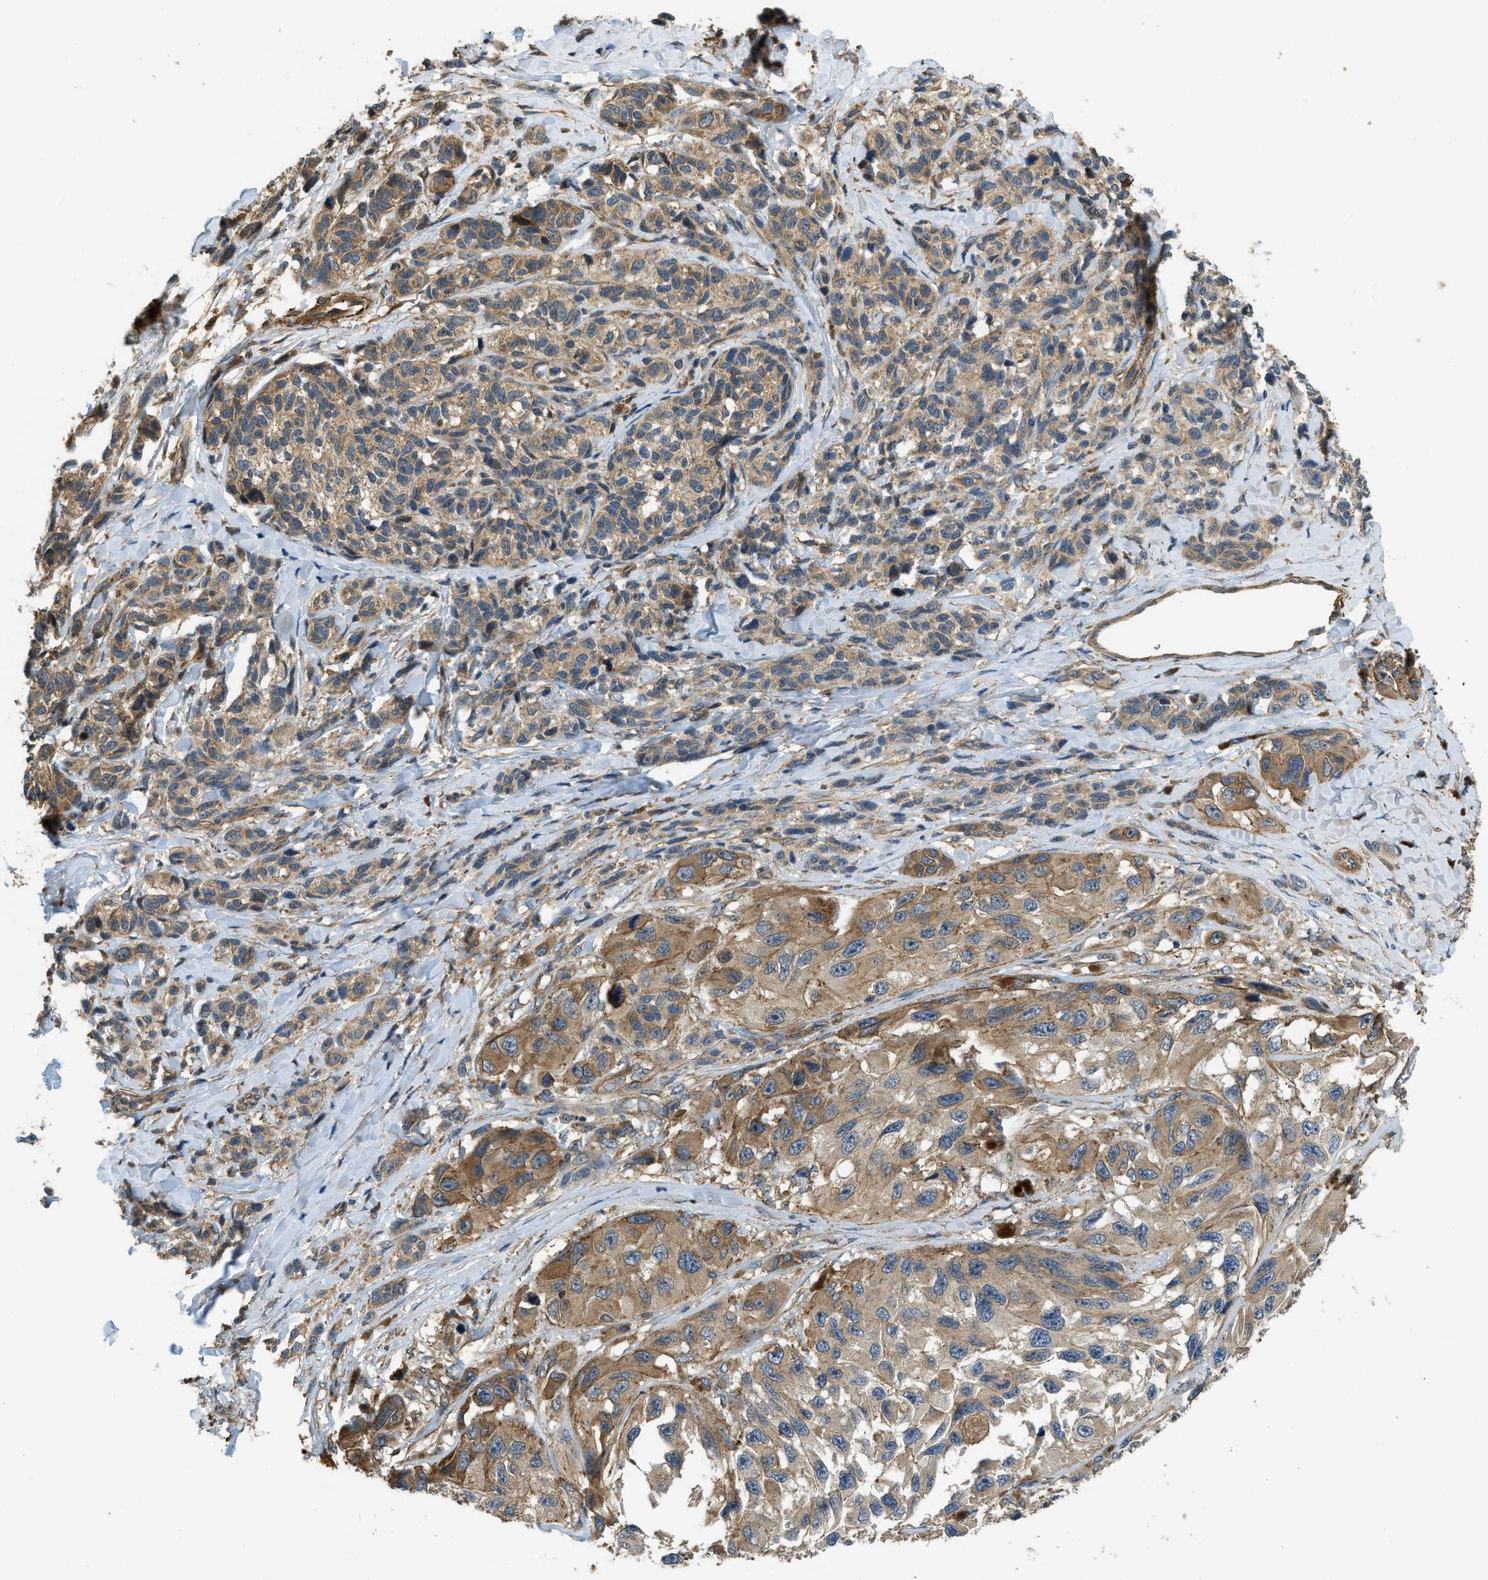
{"staining": {"intensity": "moderate", "quantity": ">75%", "location": "cytoplasmic/membranous"}, "tissue": "melanoma", "cell_type": "Tumor cells", "image_type": "cancer", "snomed": [{"axis": "morphology", "description": "Malignant melanoma, NOS"}, {"axis": "topography", "description": "Skin"}], "caption": "A medium amount of moderate cytoplasmic/membranous expression is seen in approximately >75% of tumor cells in melanoma tissue.", "gene": "CGN", "patient": {"sex": "female", "age": 73}}